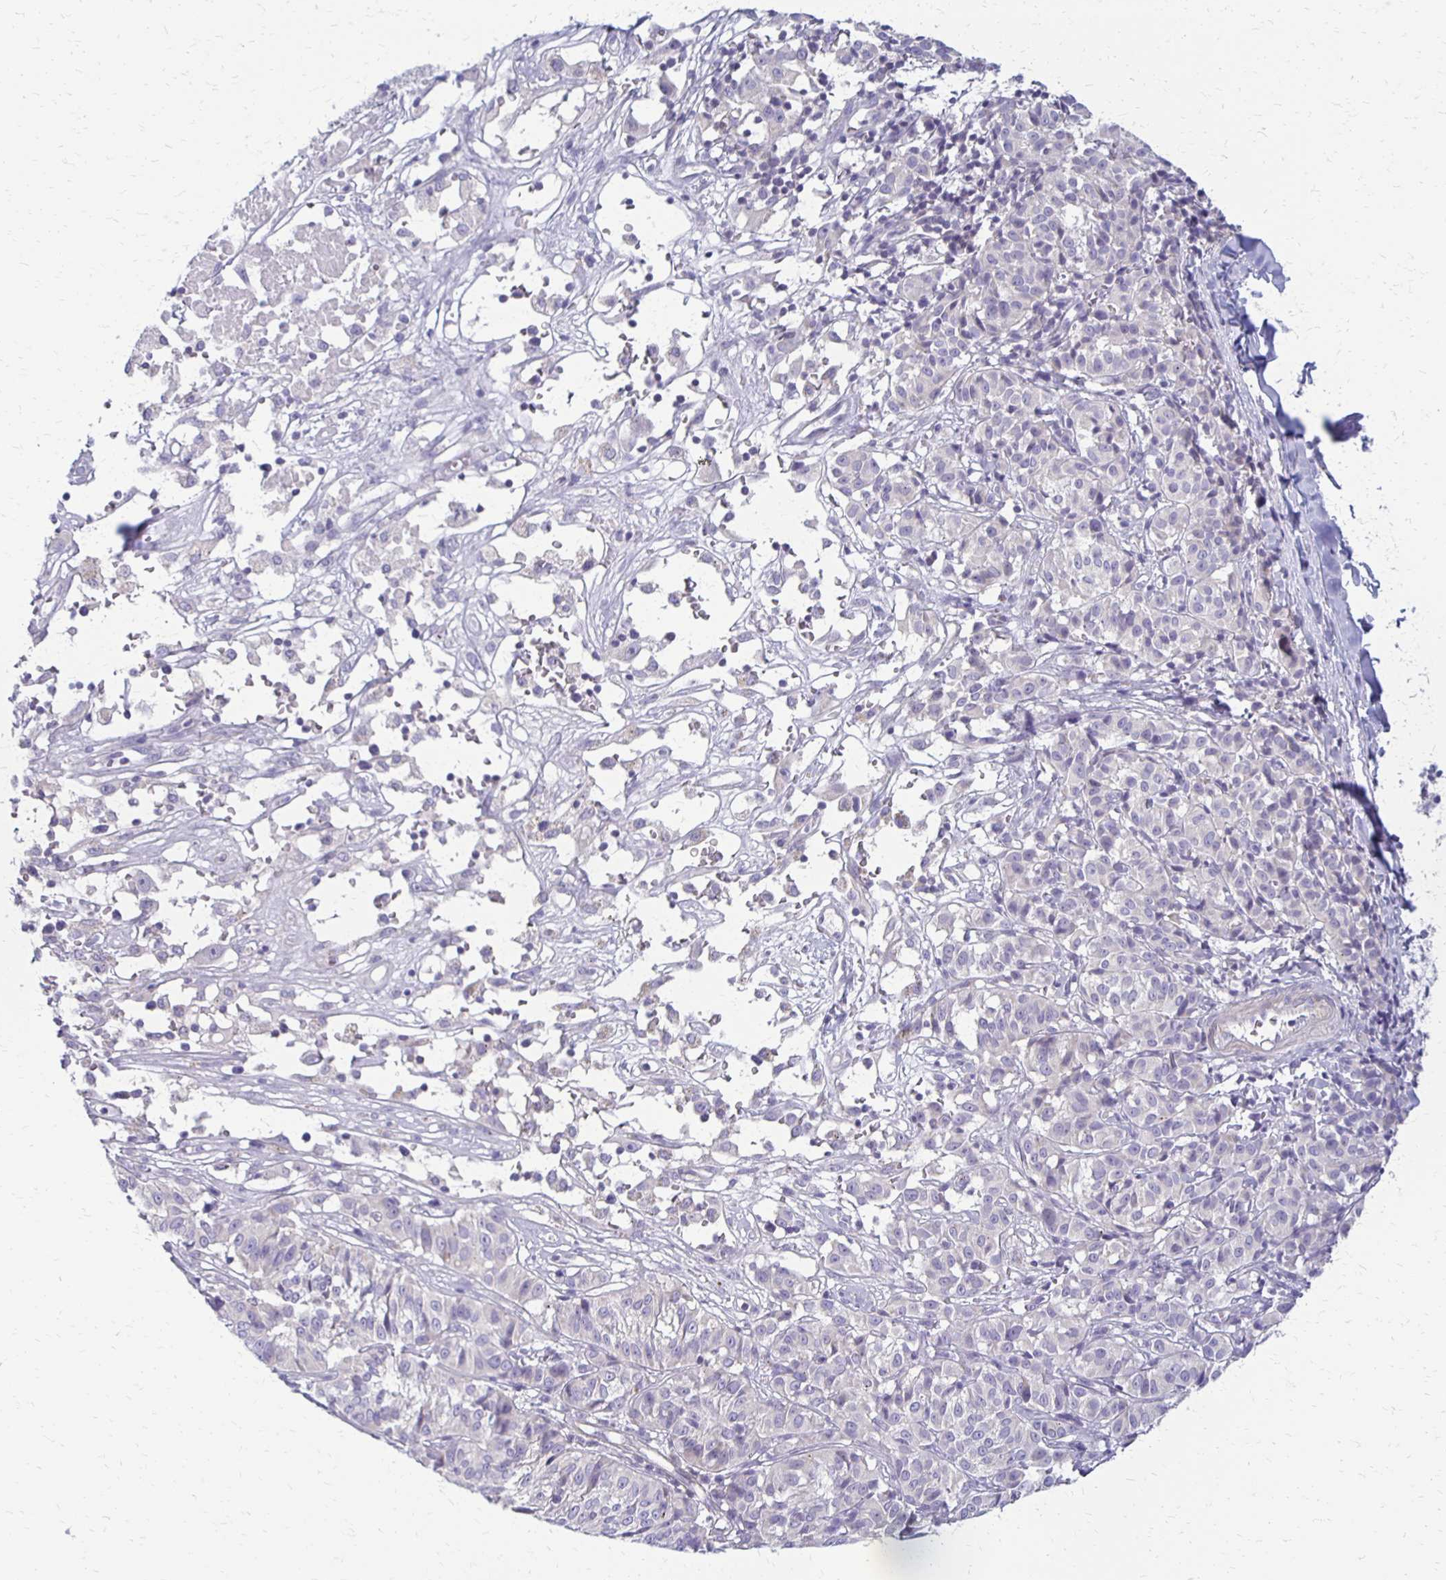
{"staining": {"intensity": "negative", "quantity": "none", "location": "none"}, "tissue": "melanoma", "cell_type": "Tumor cells", "image_type": "cancer", "snomed": [{"axis": "morphology", "description": "Malignant melanoma, NOS"}, {"axis": "topography", "description": "Skin"}], "caption": "Immunohistochemical staining of malignant melanoma reveals no significant positivity in tumor cells. Brightfield microscopy of immunohistochemistry stained with DAB (3,3'-diaminobenzidine) (brown) and hematoxylin (blue), captured at high magnification.", "gene": "RHOC", "patient": {"sex": "female", "age": 72}}